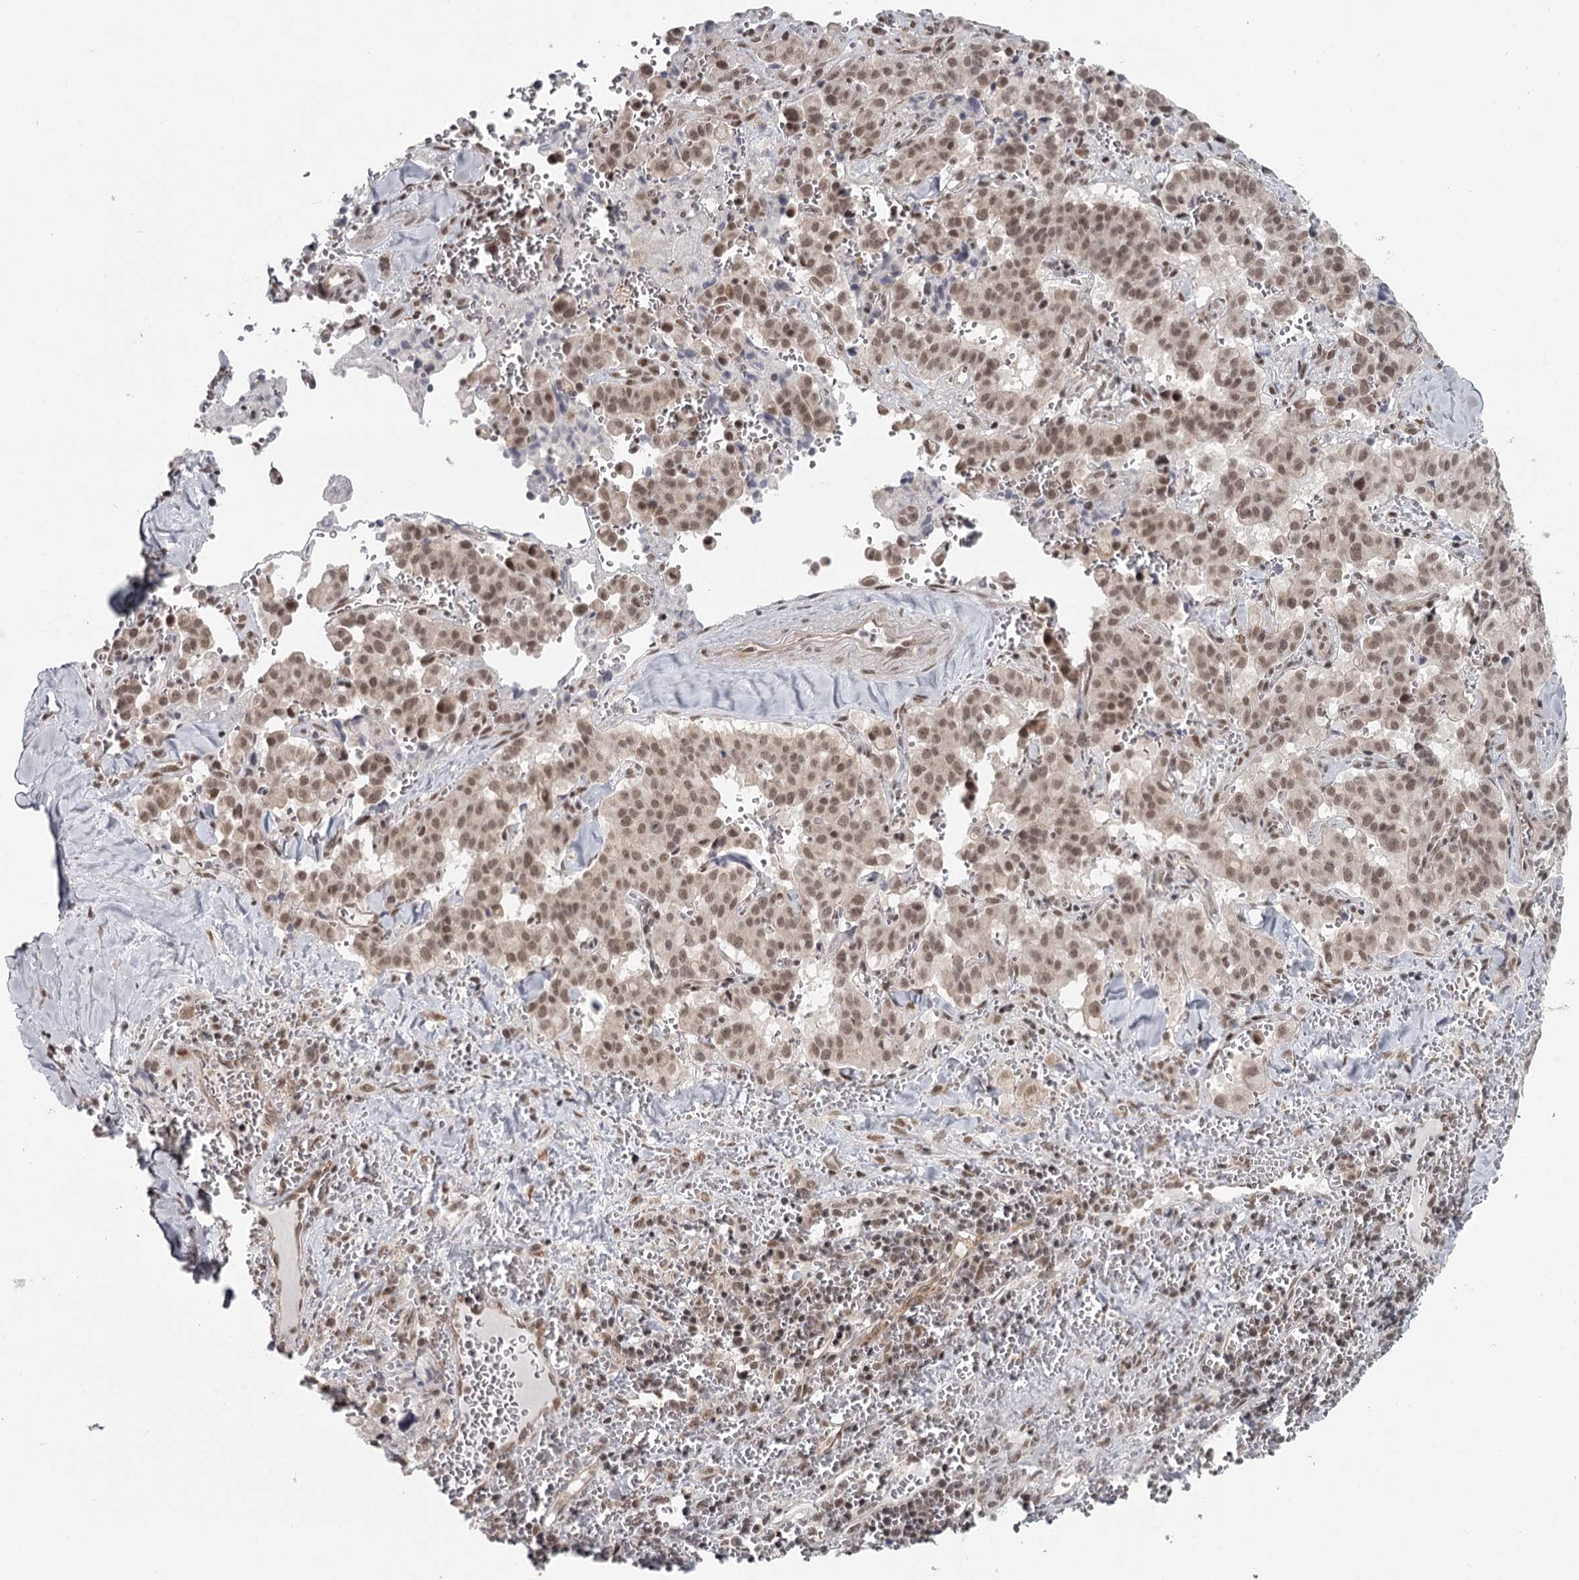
{"staining": {"intensity": "moderate", "quantity": ">75%", "location": "nuclear"}, "tissue": "pancreatic cancer", "cell_type": "Tumor cells", "image_type": "cancer", "snomed": [{"axis": "morphology", "description": "Adenocarcinoma, NOS"}, {"axis": "topography", "description": "Pancreas"}], "caption": "The photomicrograph shows staining of pancreatic adenocarcinoma, revealing moderate nuclear protein expression (brown color) within tumor cells.", "gene": "FAM13C", "patient": {"sex": "male", "age": 65}}